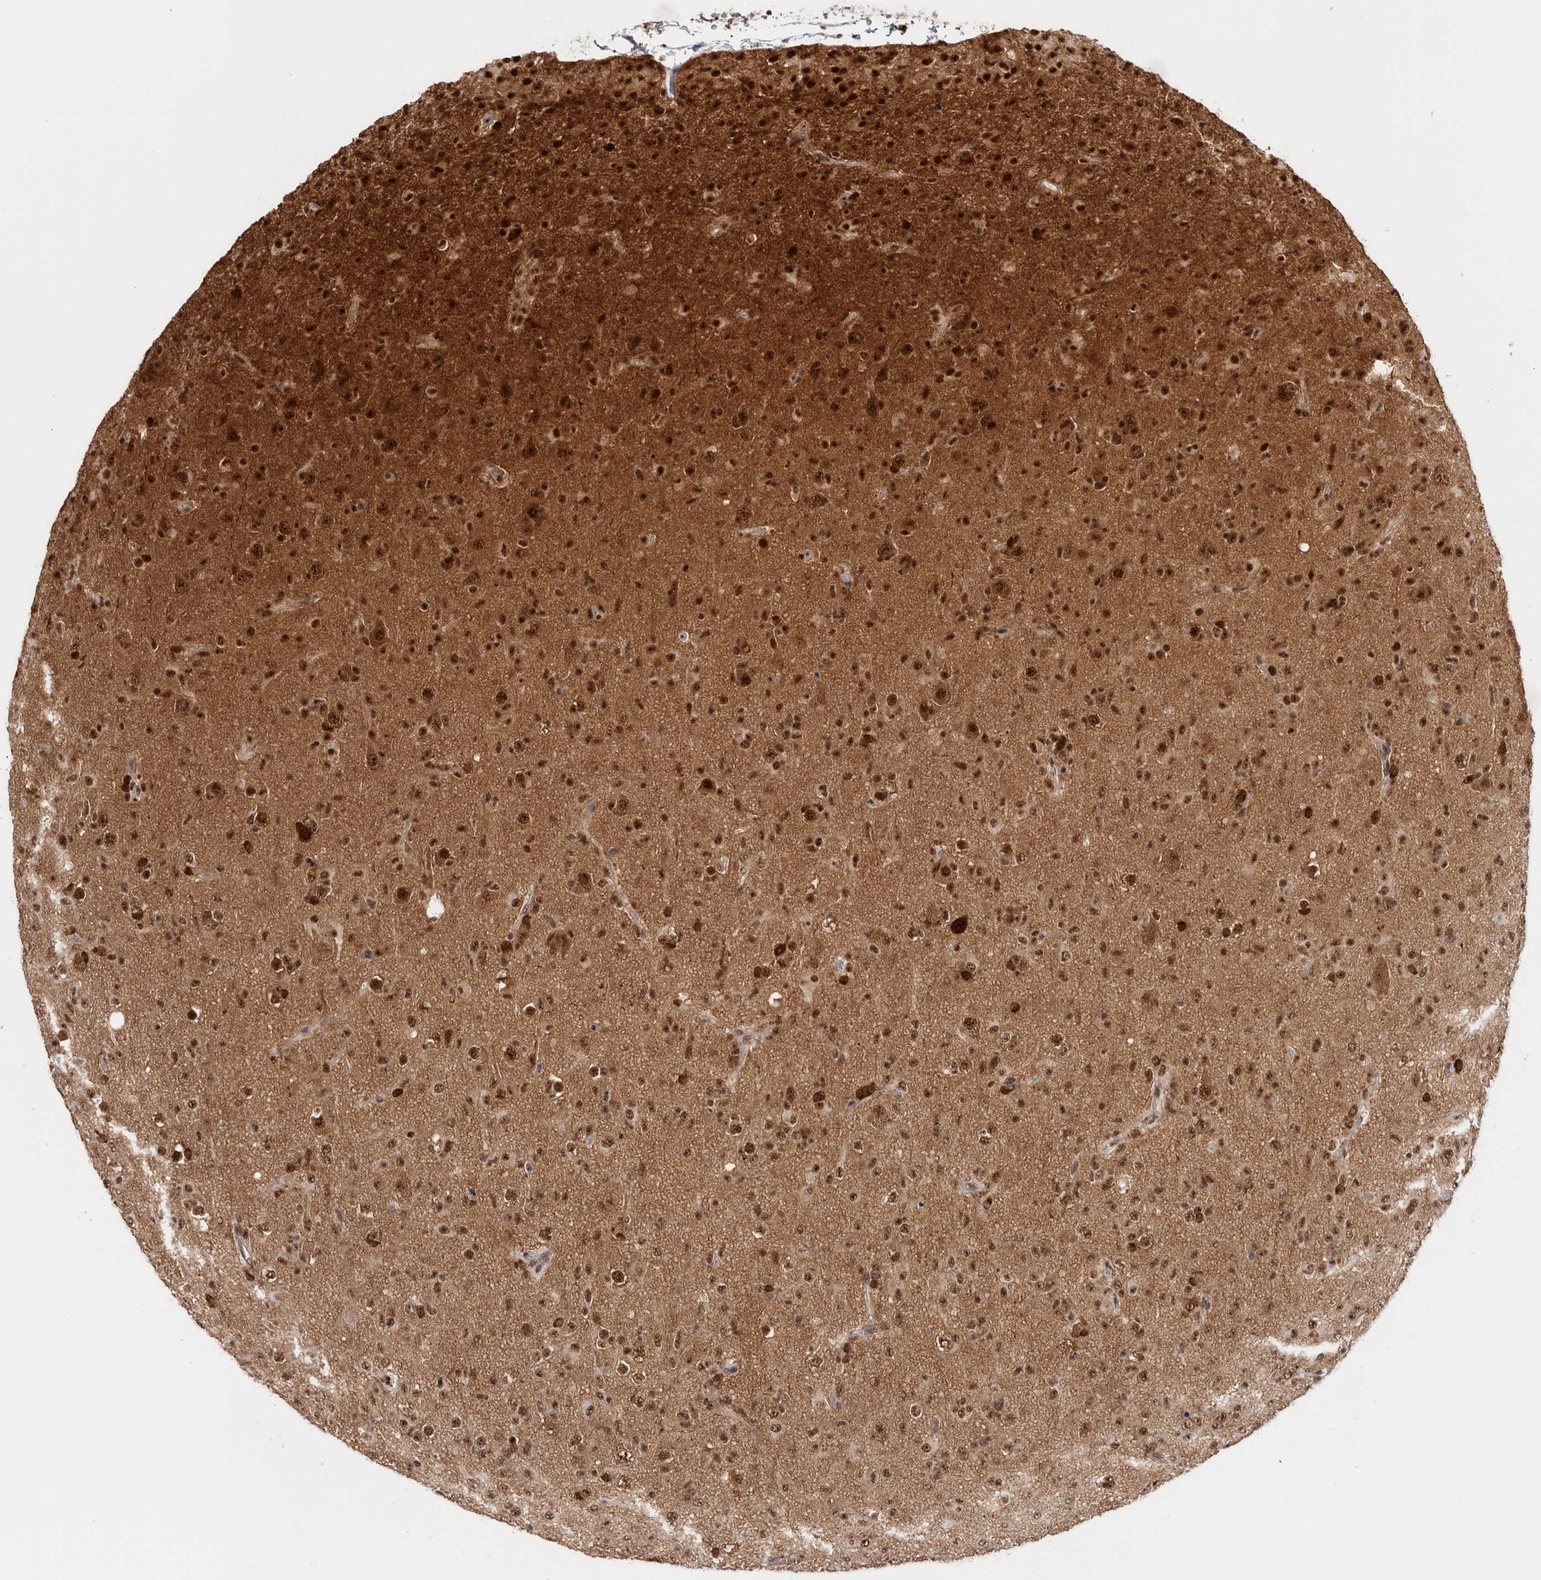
{"staining": {"intensity": "strong", "quantity": ">75%", "location": "nuclear"}, "tissue": "glioma", "cell_type": "Tumor cells", "image_type": "cancer", "snomed": [{"axis": "morphology", "description": "Glioma, malignant, Low grade"}, {"axis": "topography", "description": "Brain"}], "caption": "Protein positivity by immunohistochemistry shows strong nuclear staining in about >75% of tumor cells in malignant glioma (low-grade).", "gene": "MKNK1", "patient": {"sex": "male", "age": 65}}